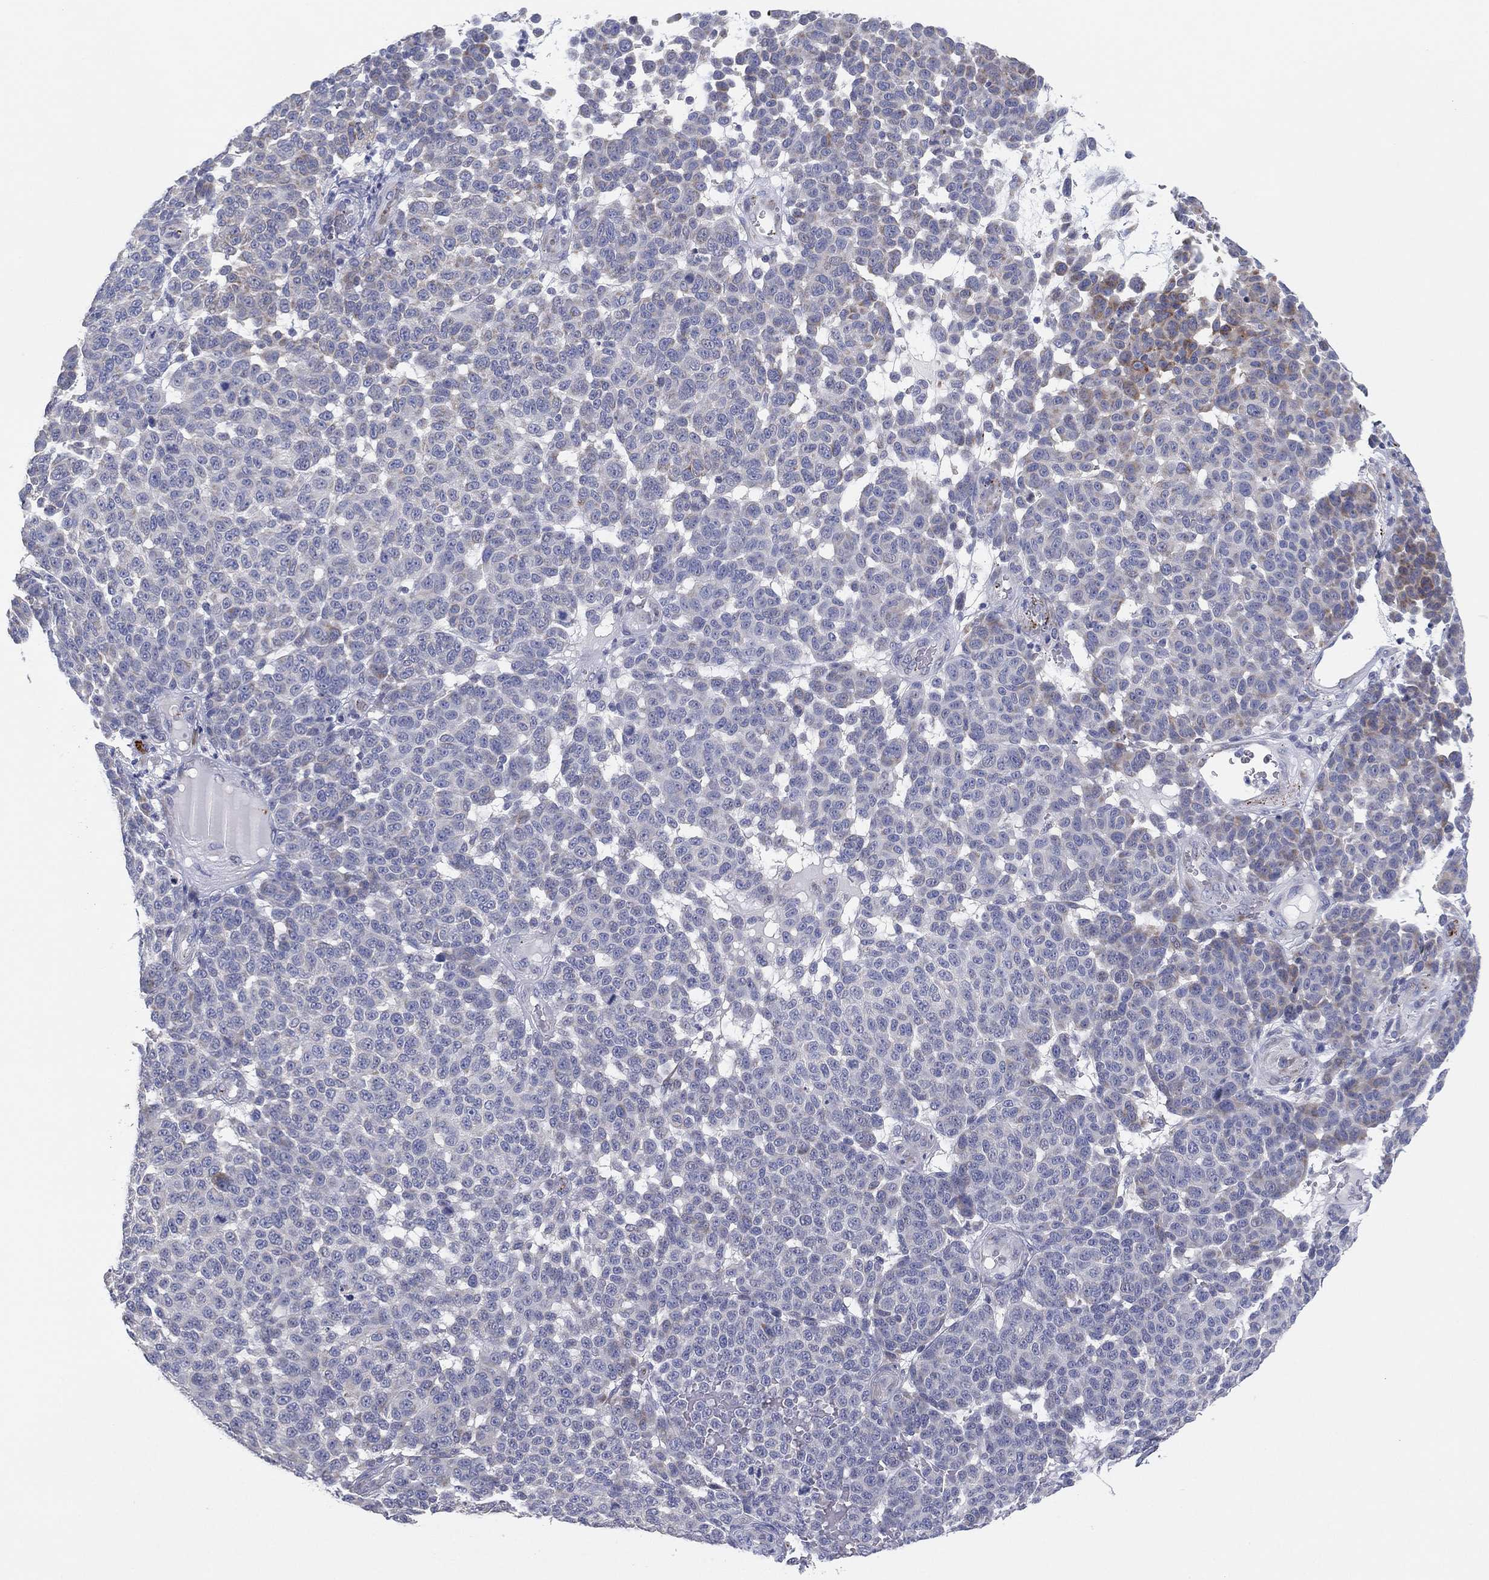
{"staining": {"intensity": "strong", "quantity": "<25%", "location": "cytoplasmic/membranous"}, "tissue": "melanoma", "cell_type": "Tumor cells", "image_type": "cancer", "snomed": [{"axis": "morphology", "description": "Malignant melanoma, NOS"}, {"axis": "topography", "description": "Skin"}], "caption": "DAB (3,3'-diaminobenzidine) immunohistochemical staining of human malignant melanoma displays strong cytoplasmic/membranous protein expression in approximately <25% of tumor cells.", "gene": "TMEM40", "patient": {"sex": "male", "age": 59}}